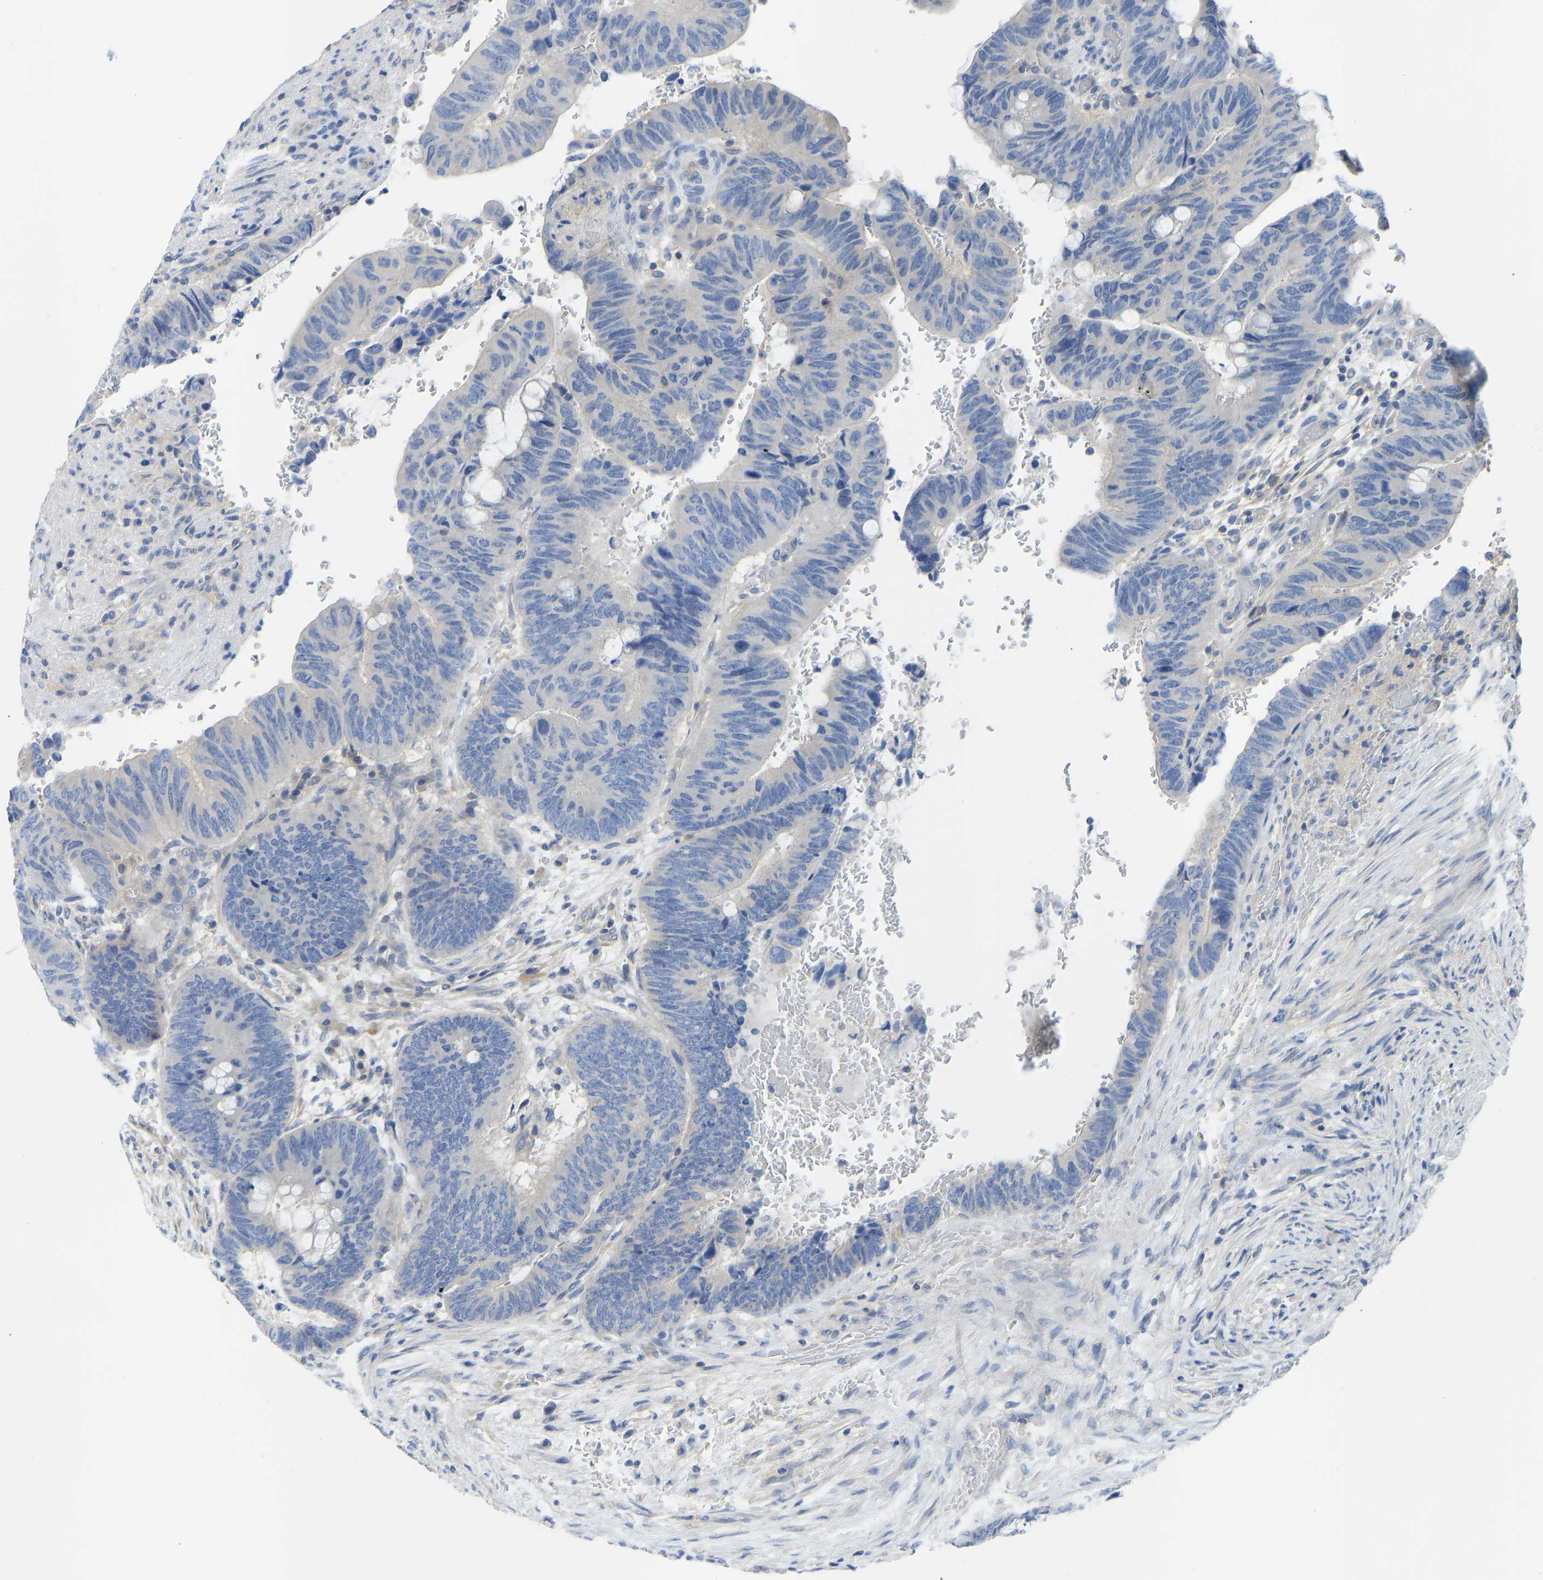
{"staining": {"intensity": "negative", "quantity": "none", "location": "none"}, "tissue": "colorectal cancer", "cell_type": "Tumor cells", "image_type": "cancer", "snomed": [{"axis": "morphology", "description": "Normal tissue, NOS"}, {"axis": "morphology", "description": "Adenocarcinoma, NOS"}, {"axis": "topography", "description": "Rectum"}], "caption": "Tumor cells are negative for protein expression in human adenocarcinoma (colorectal).", "gene": "PPP3CA", "patient": {"sex": "male", "age": 92}}